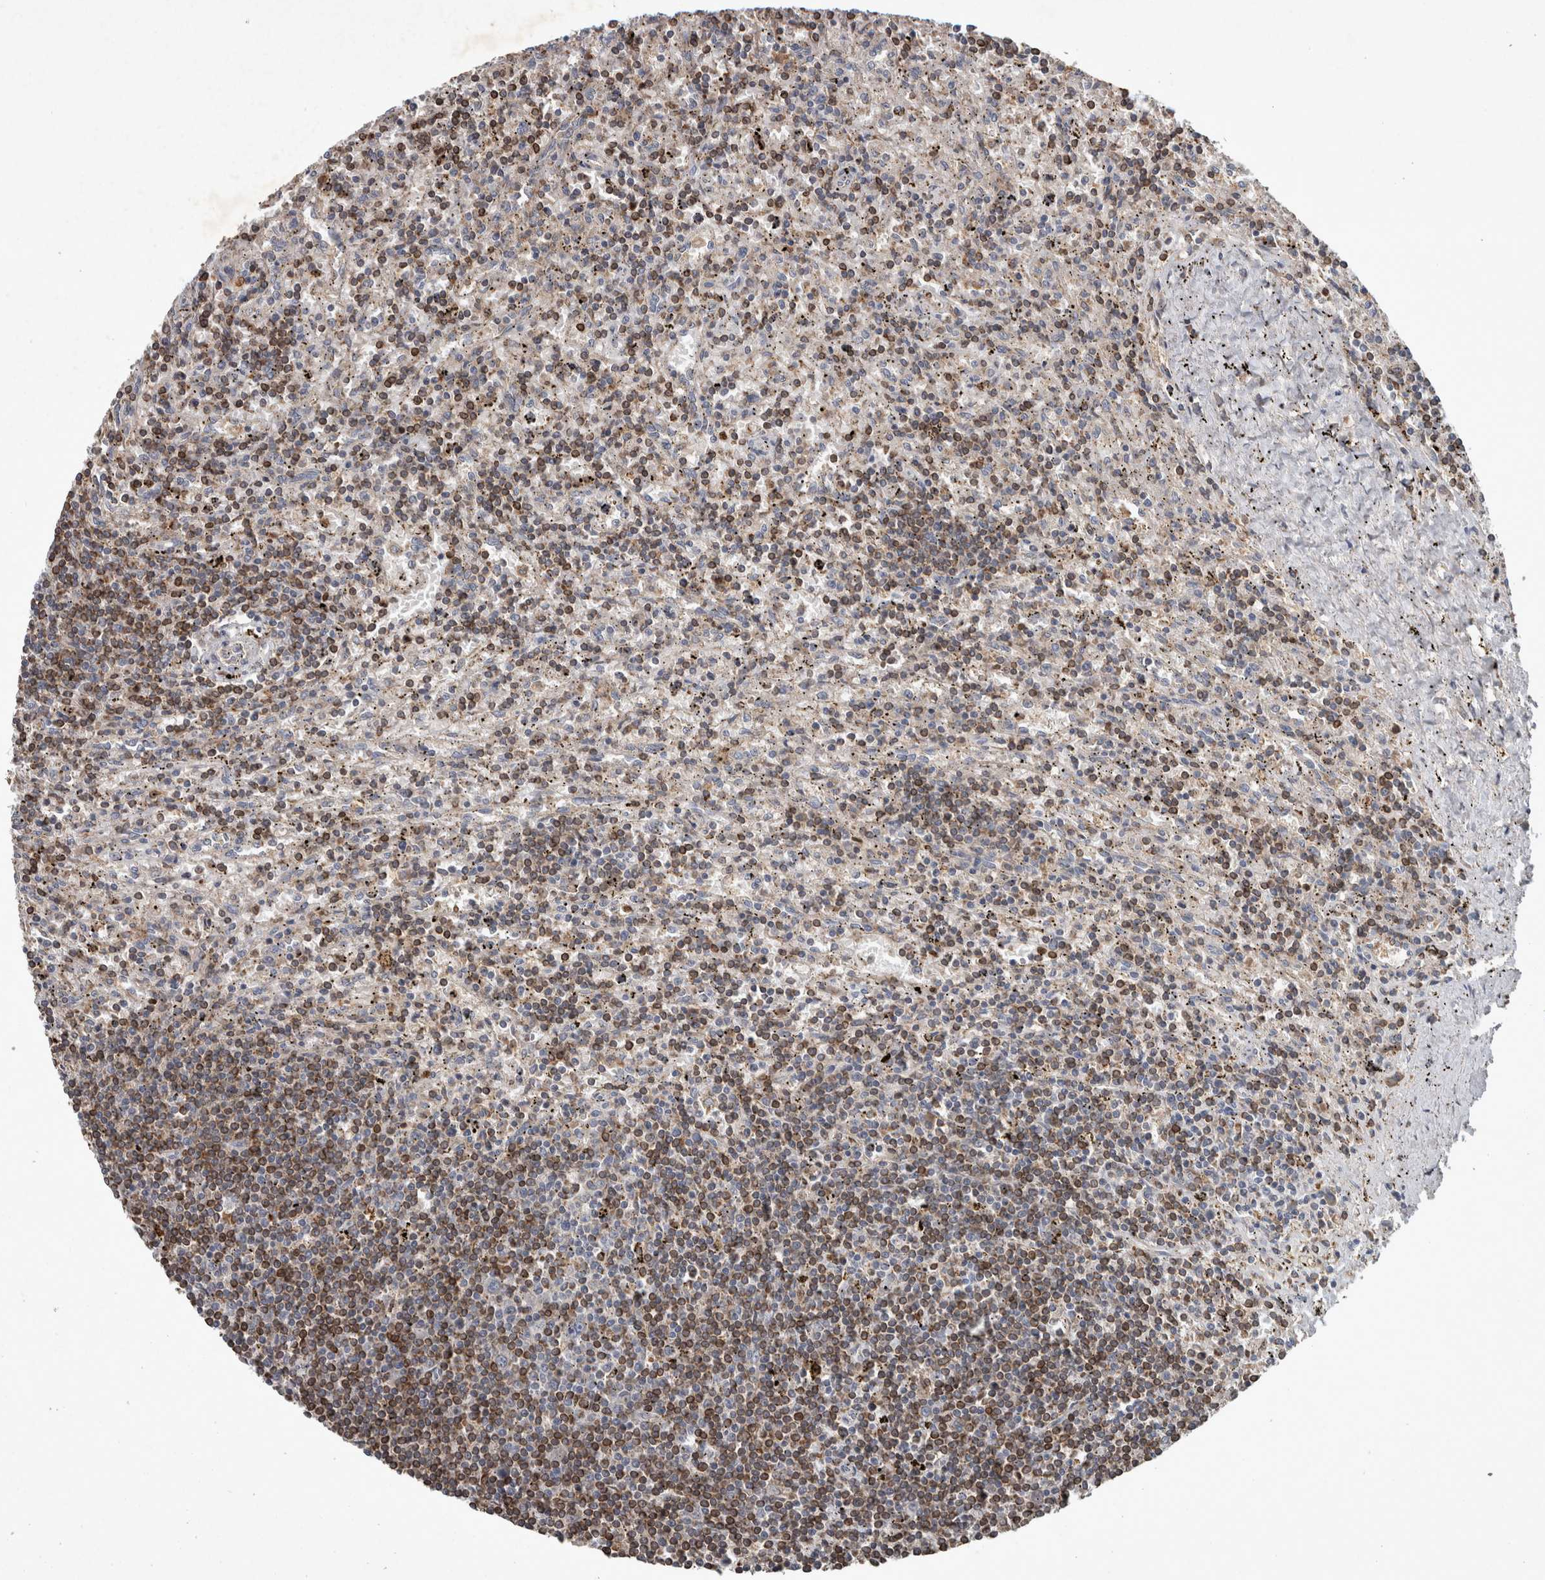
{"staining": {"intensity": "moderate", "quantity": "25%-75%", "location": "cytoplasmic/membranous"}, "tissue": "lymphoma", "cell_type": "Tumor cells", "image_type": "cancer", "snomed": [{"axis": "morphology", "description": "Malignant lymphoma, non-Hodgkin's type, Low grade"}, {"axis": "topography", "description": "Spleen"}], "caption": "Malignant lymphoma, non-Hodgkin's type (low-grade) was stained to show a protein in brown. There is medium levels of moderate cytoplasmic/membranous positivity in approximately 25%-75% of tumor cells.", "gene": "PPP1R3C", "patient": {"sex": "male", "age": 76}}